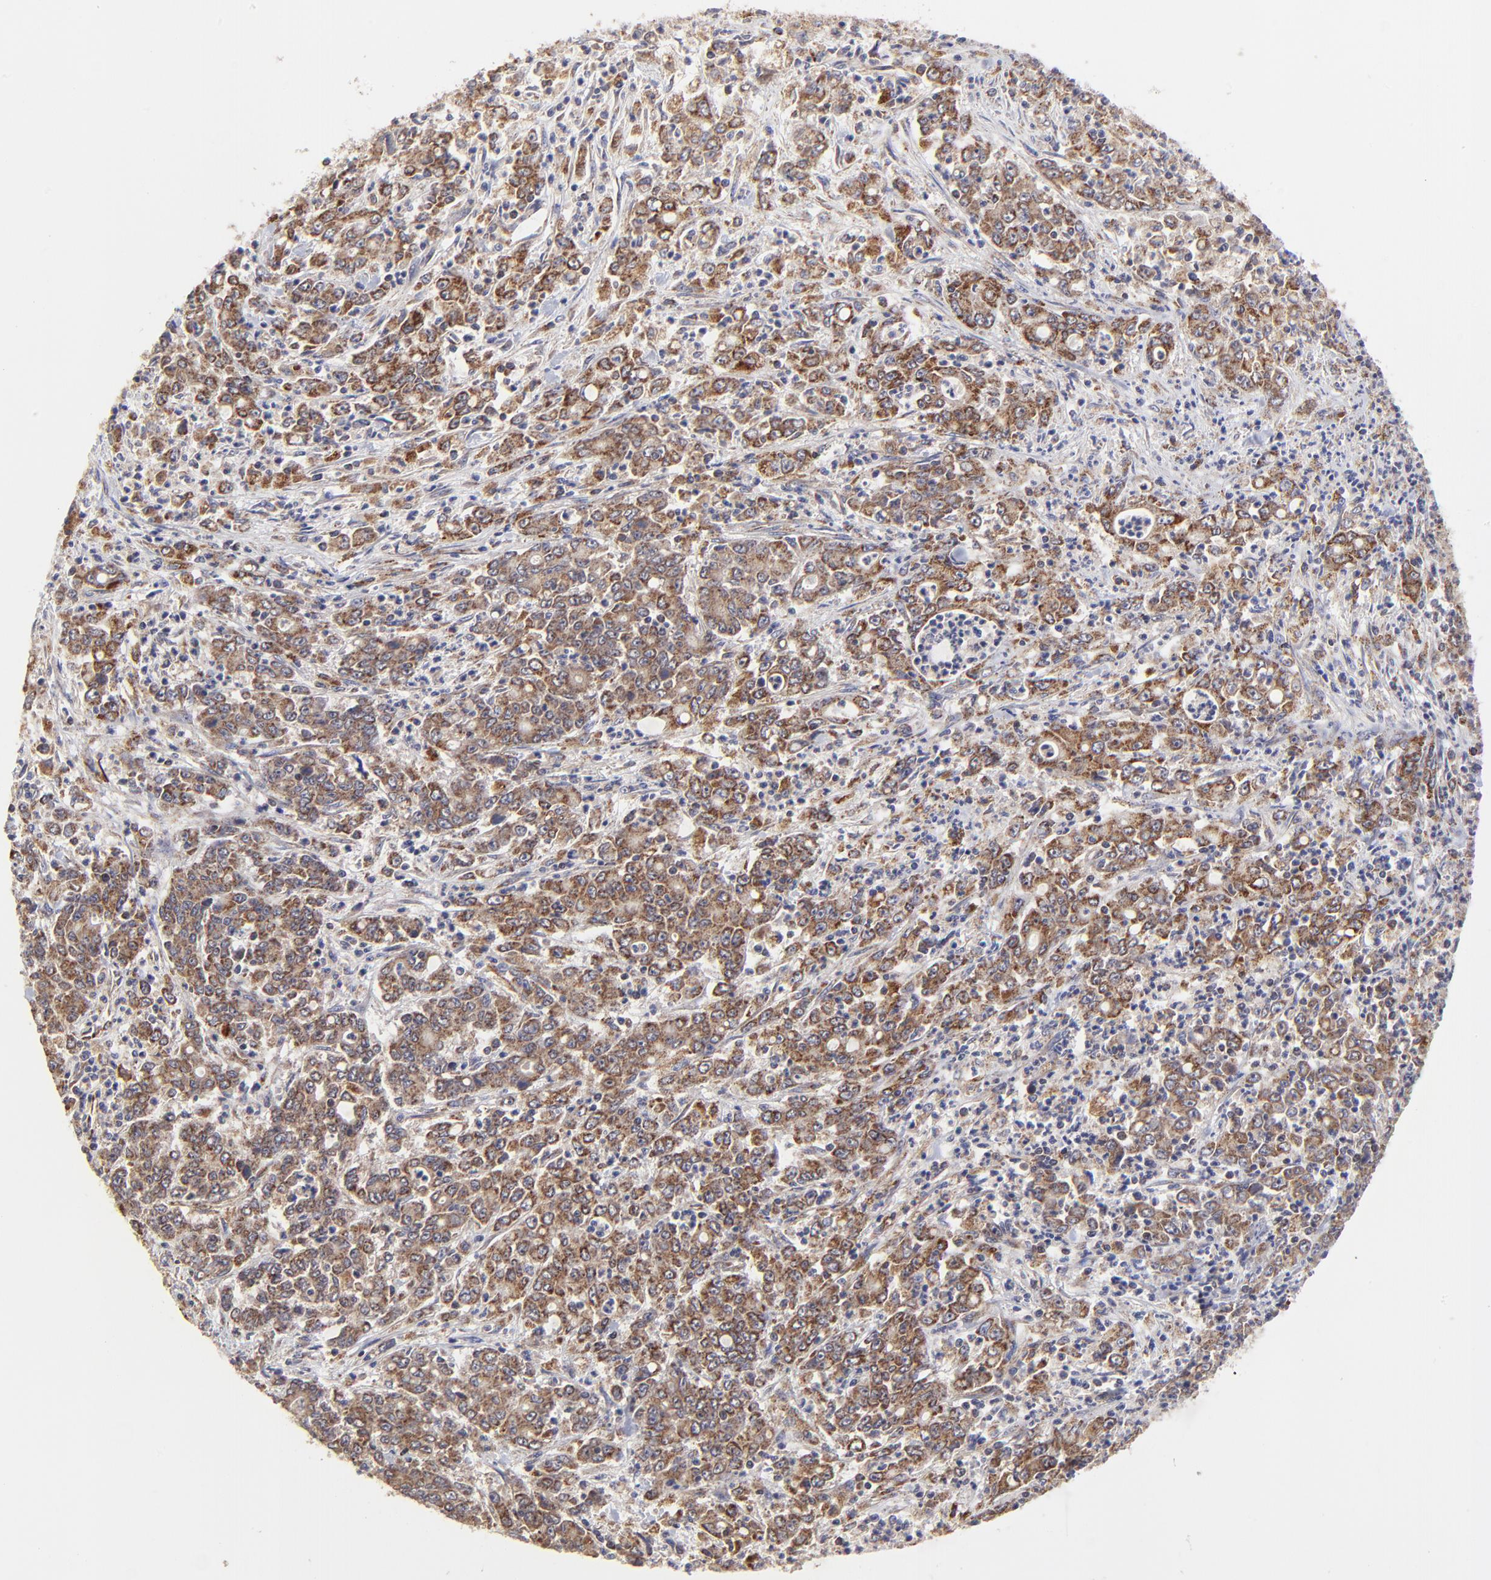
{"staining": {"intensity": "strong", "quantity": ">75%", "location": "cytoplasmic/membranous"}, "tissue": "stomach cancer", "cell_type": "Tumor cells", "image_type": "cancer", "snomed": [{"axis": "morphology", "description": "Adenocarcinoma, NOS"}, {"axis": "topography", "description": "Stomach, lower"}], "caption": "Stomach cancer stained with DAB (3,3'-diaminobenzidine) immunohistochemistry (IHC) exhibits high levels of strong cytoplasmic/membranous staining in about >75% of tumor cells.", "gene": "MAP2K7", "patient": {"sex": "female", "age": 71}}